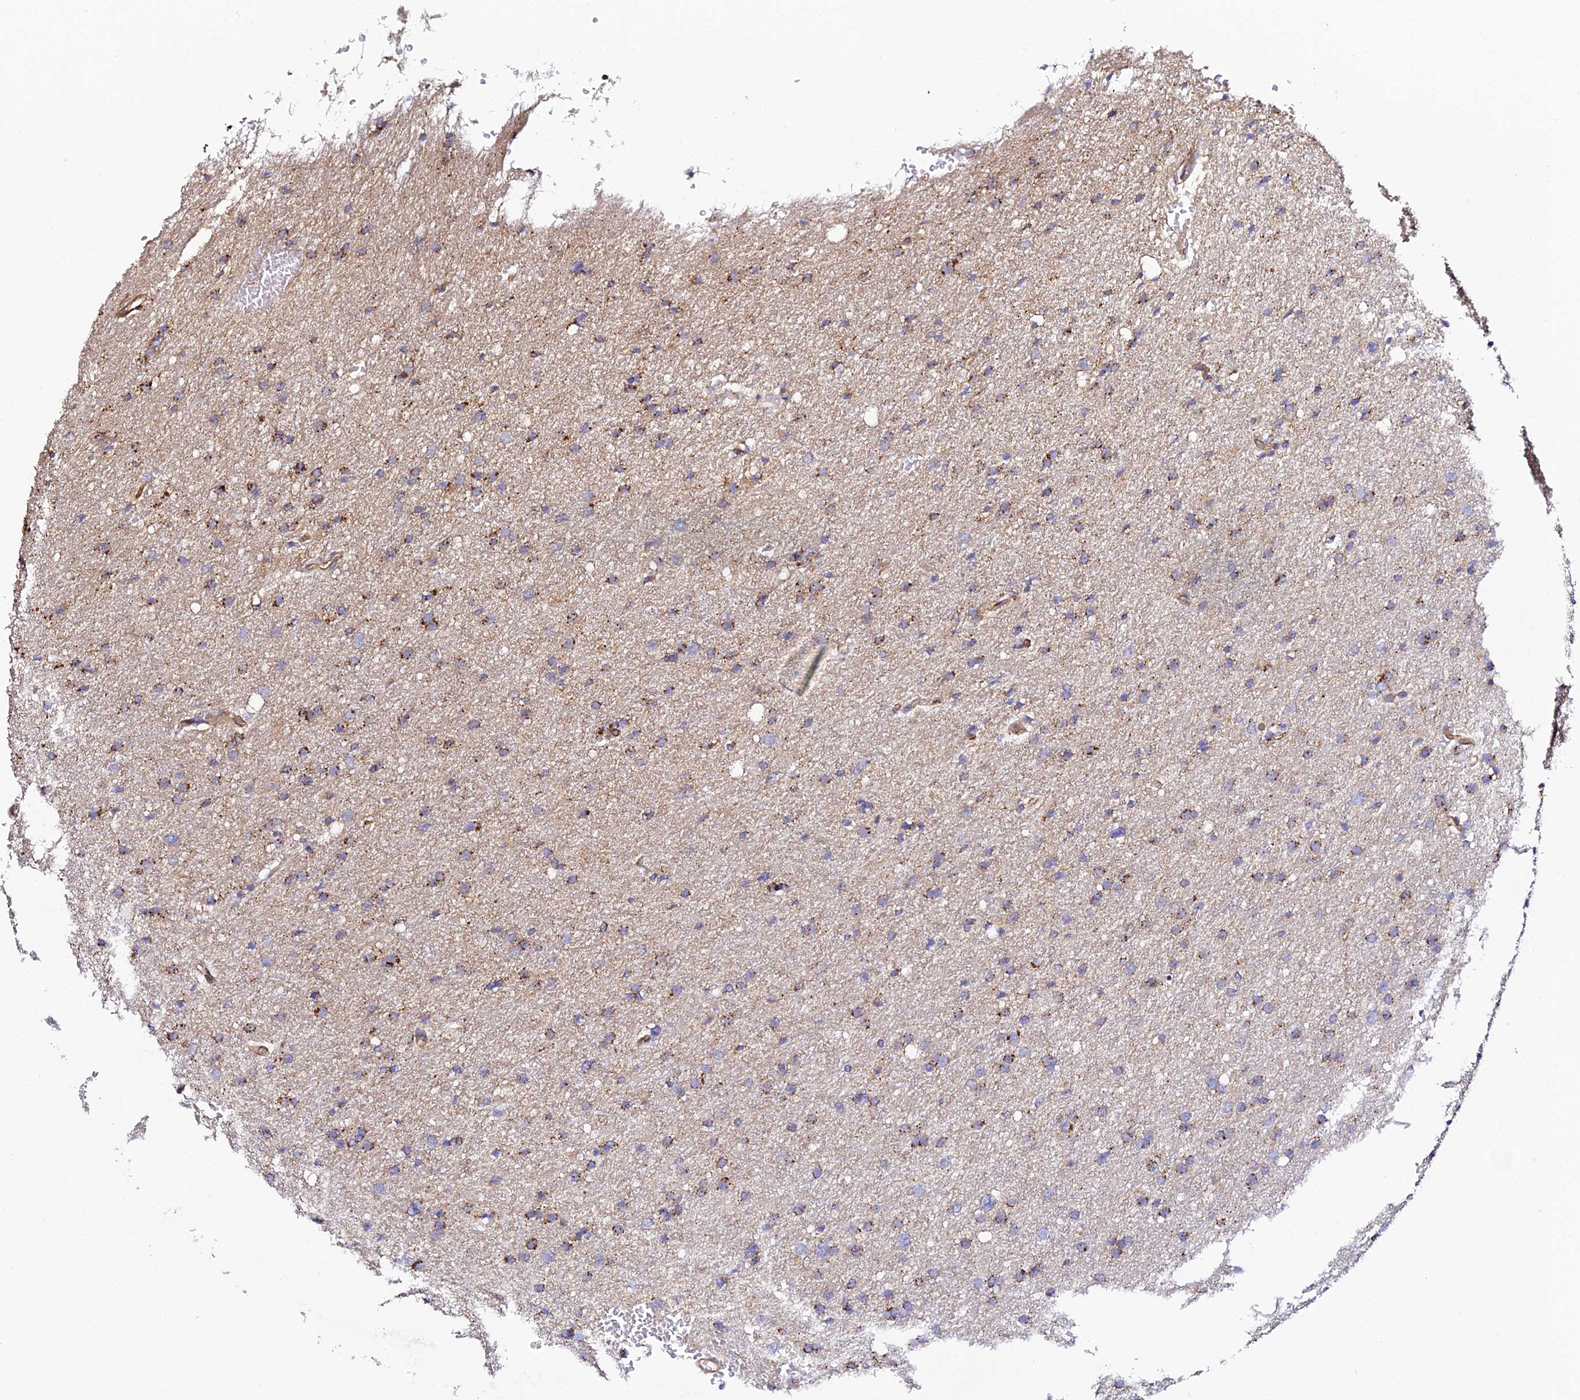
{"staining": {"intensity": "strong", "quantity": ">75%", "location": "cytoplasmic/membranous"}, "tissue": "glioma", "cell_type": "Tumor cells", "image_type": "cancer", "snomed": [{"axis": "morphology", "description": "Glioma, malignant, High grade"}, {"axis": "topography", "description": "Cerebral cortex"}], "caption": "Immunohistochemistry (DAB) staining of human malignant glioma (high-grade) displays strong cytoplasmic/membranous protein expression in about >75% of tumor cells.", "gene": "TRPV2", "patient": {"sex": "female", "age": 36}}